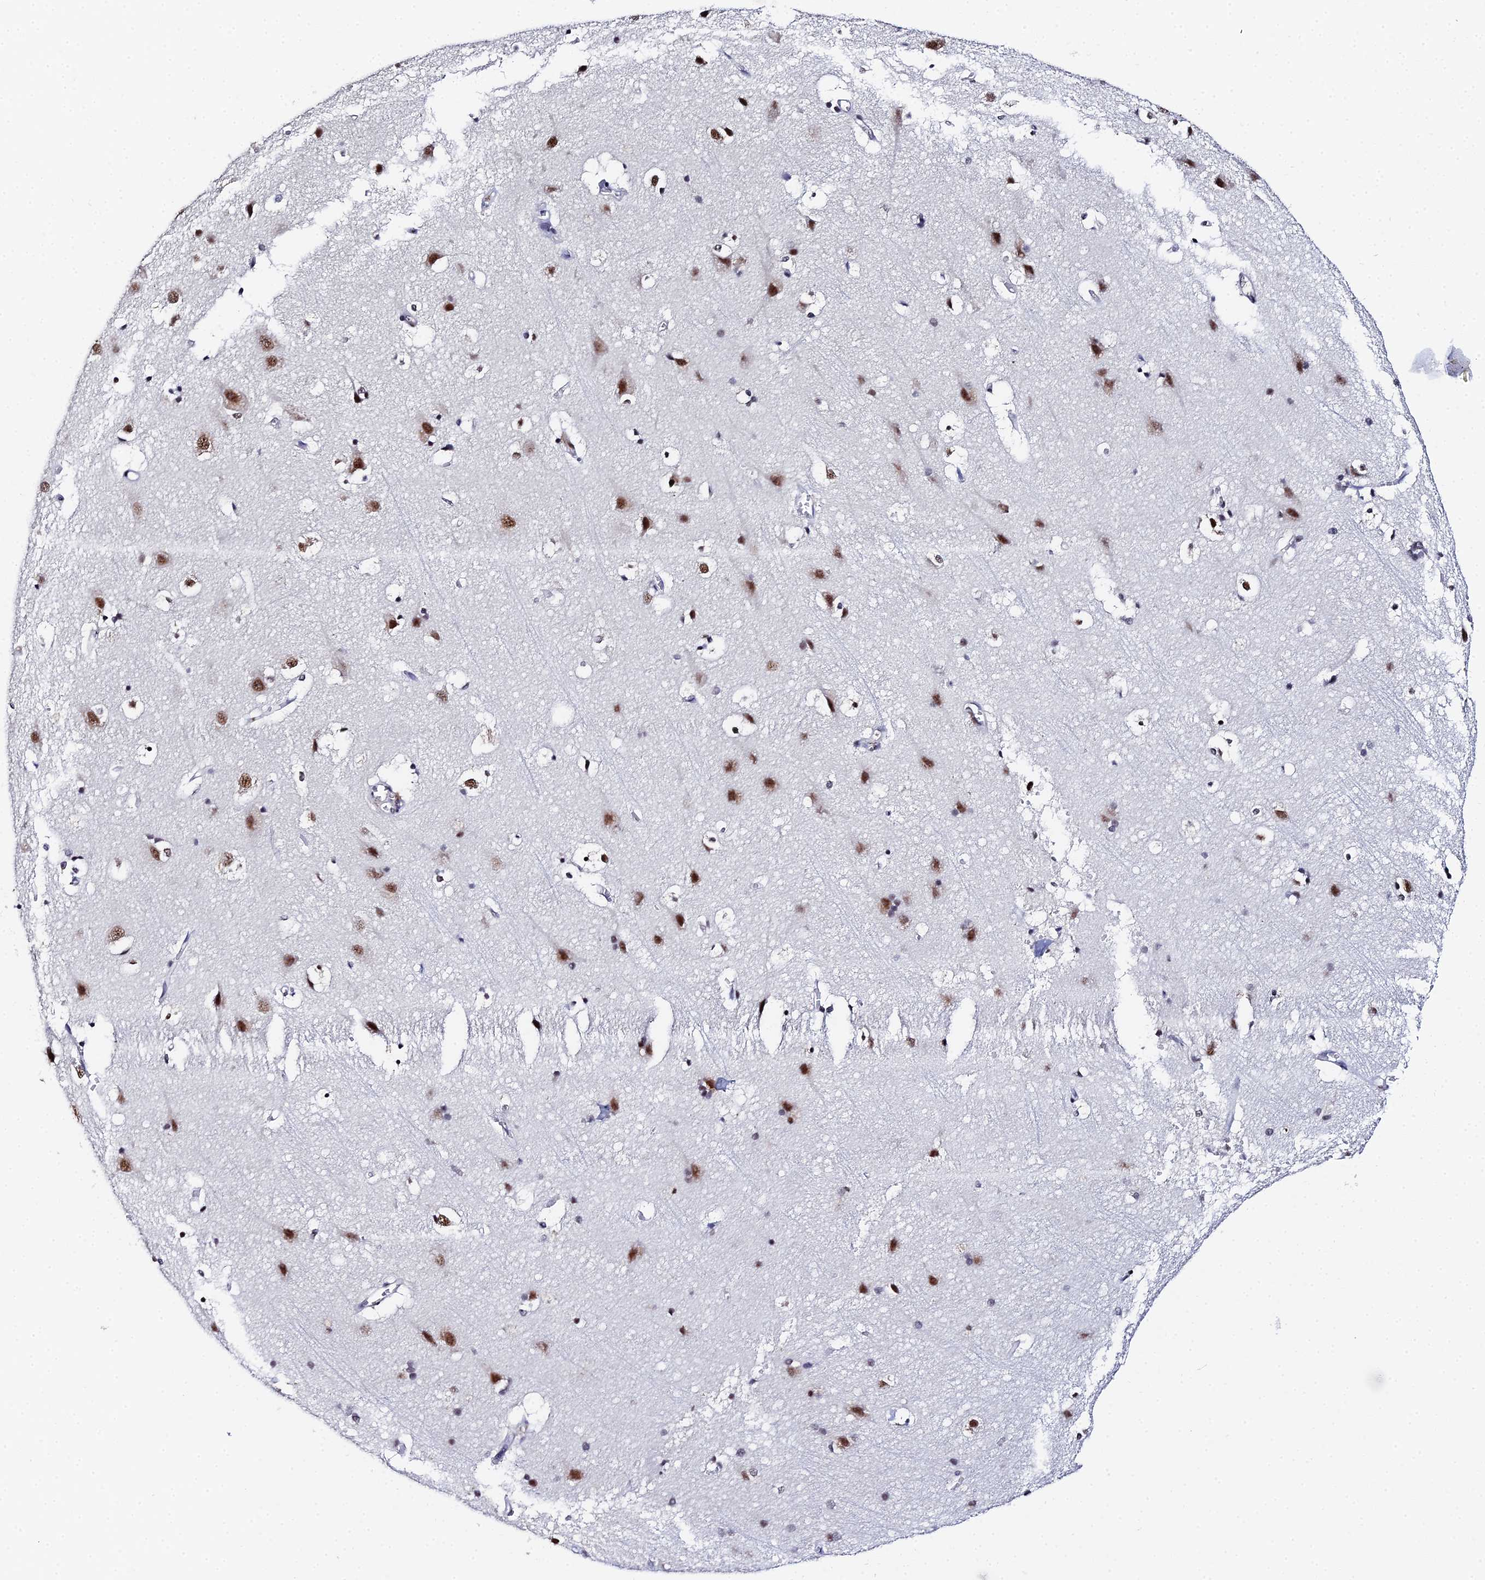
{"staining": {"intensity": "negative", "quantity": "none", "location": "none"}, "tissue": "cerebral cortex", "cell_type": "Endothelial cells", "image_type": "normal", "snomed": [{"axis": "morphology", "description": "Normal tissue, NOS"}, {"axis": "topography", "description": "Cerebral cortex"}], "caption": "An IHC image of normal cerebral cortex is shown. There is no staining in endothelial cells of cerebral cortex. (Immunohistochemistry, brightfield microscopy, high magnification).", "gene": "MAGOHB", "patient": {"sex": "male", "age": 54}}